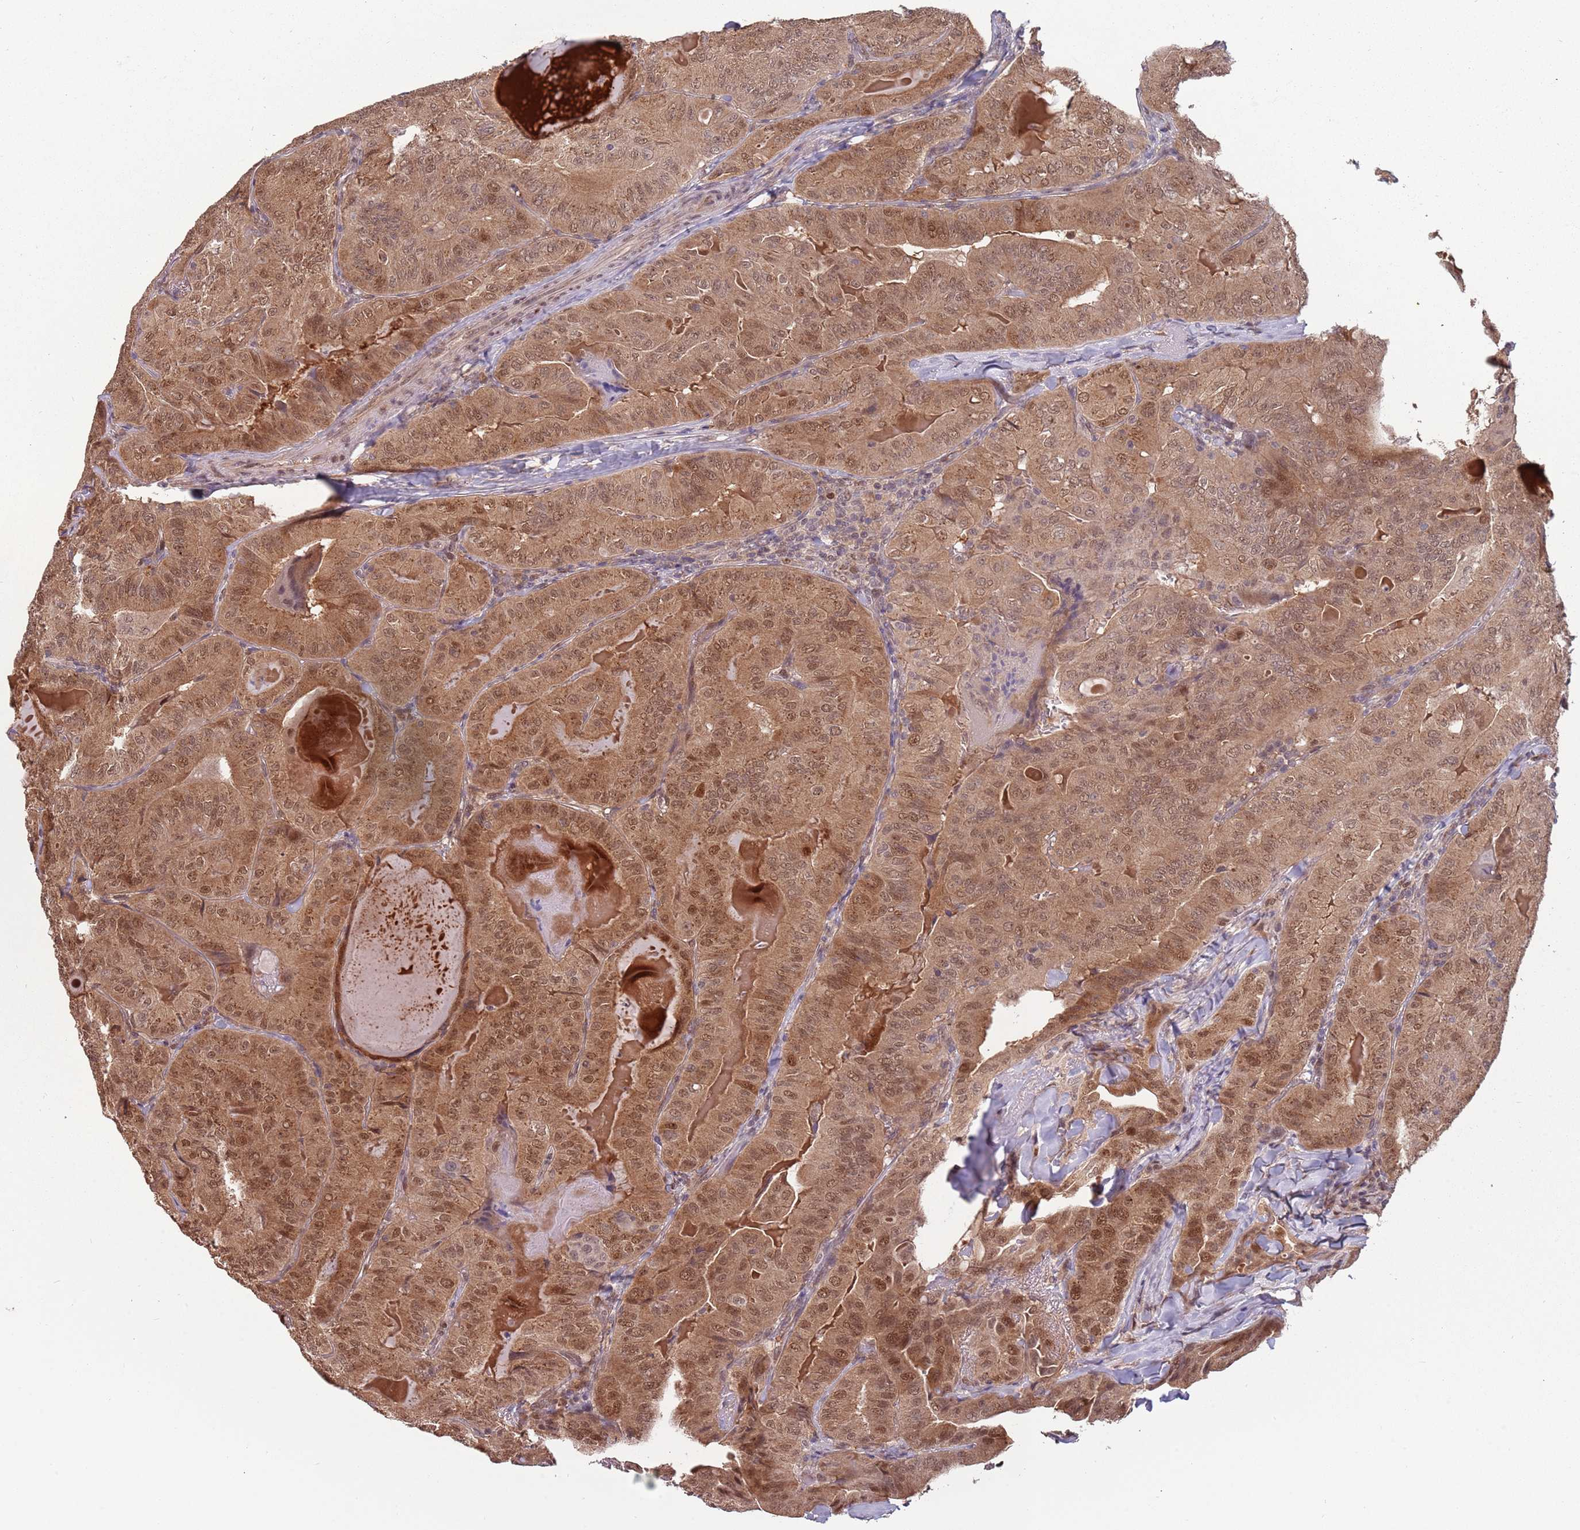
{"staining": {"intensity": "moderate", "quantity": ">75%", "location": "cytoplasmic/membranous,nuclear"}, "tissue": "thyroid cancer", "cell_type": "Tumor cells", "image_type": "cancer", "snomed": [{"axis": "morphology", "description": "Papillary adenocarcinoma, NOS"}, {"axis": "topography", "description": "Thyroid gland"}], "caption": "A high-resolution micrograph shows immunohistochemistry staining of papillary adenocarcinoma (thyroid), which exhibits moderate cytoplasmic/membranous and nuclear staining in approximately >75% of tumor cells. (Stains: DAB in brown, nuclei in blue, Microscopy: brightfield microscopy at high magnification).", "gene": "ZBTB5", "patient": {"sex": "female", "age": 68}}